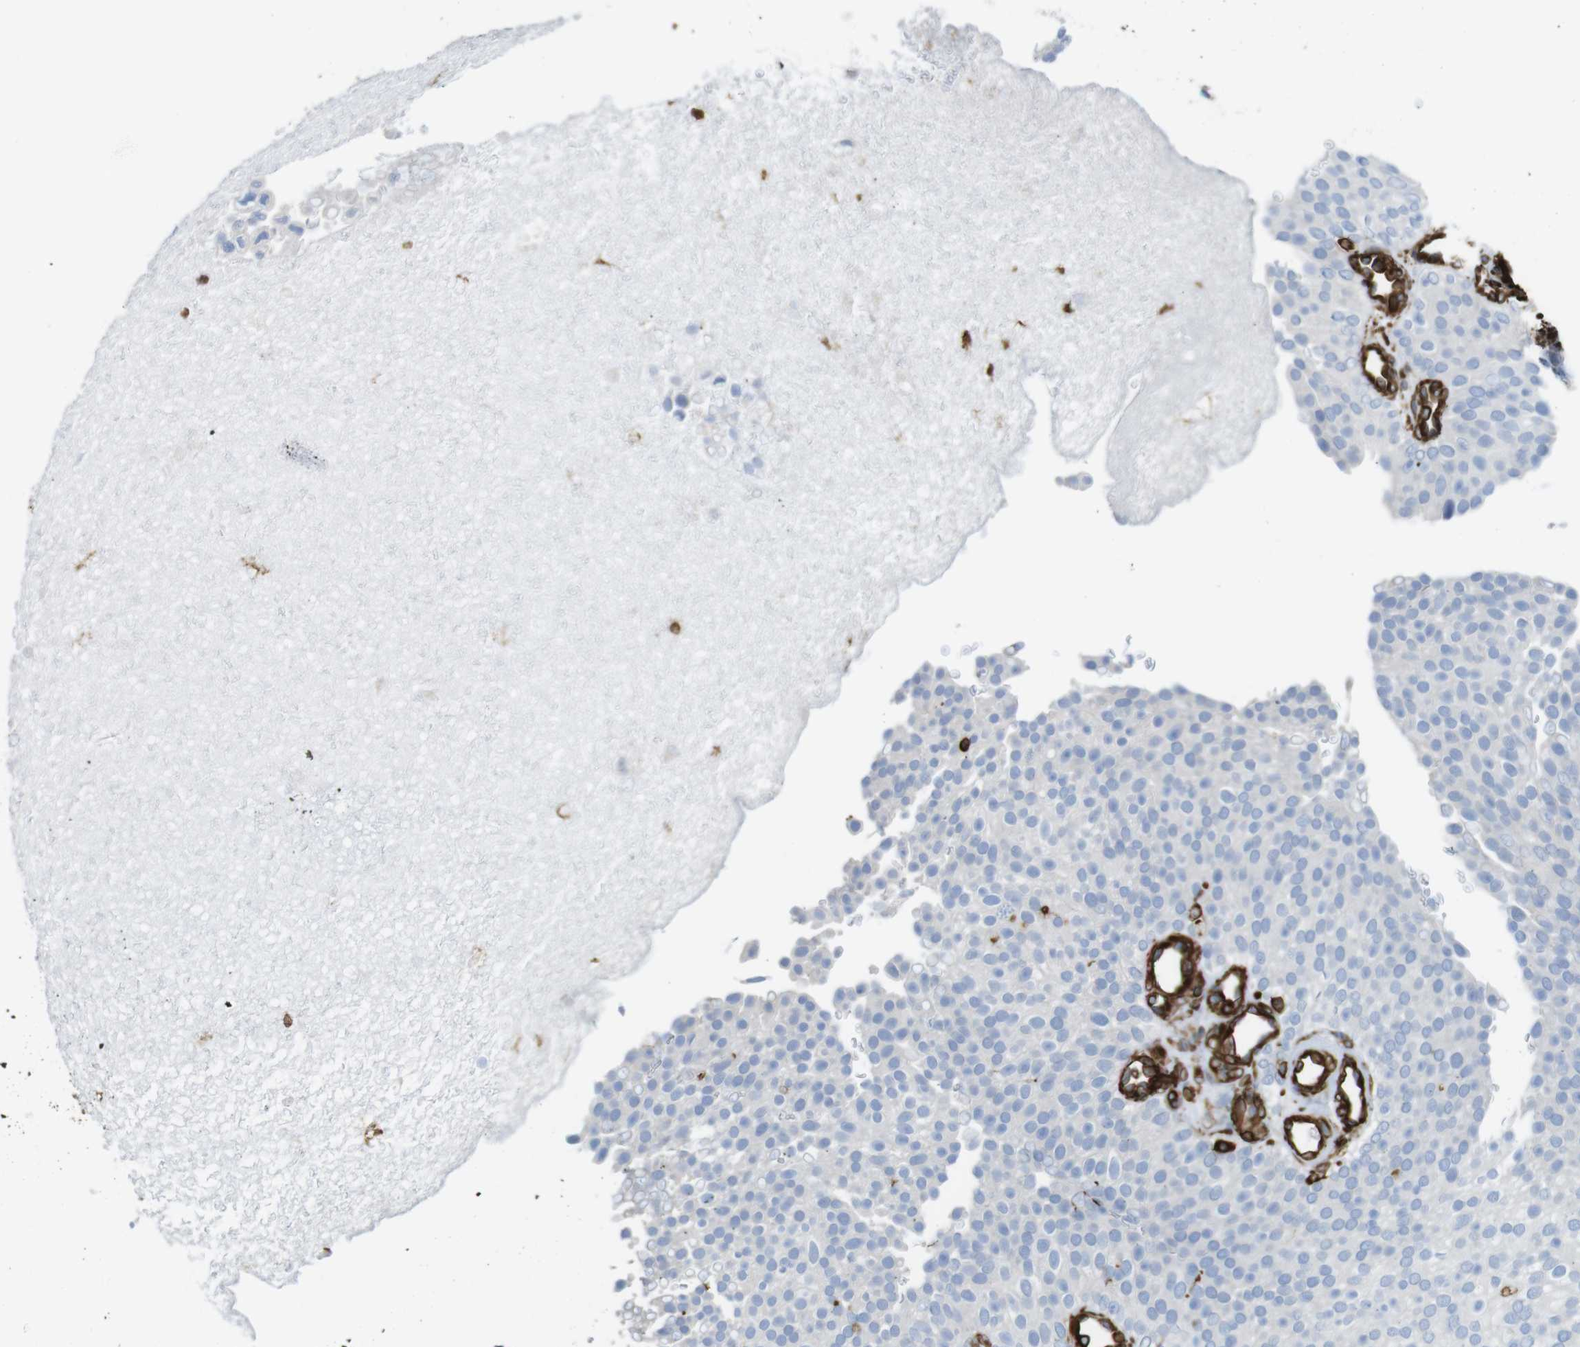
{"staining": {"intensity": "negative", "quantity": "none", "location": "none"}, "tissue": "urothelial cancer", "cell_type": "Tumor cells", "image_type": "cancer", "snomed": [{"axis": "morphology", "description": "Urothelial carcinoma, Low grade"}, {"axis": "topography", "description": "Urinary bladder"}], "caption": "This is an IHC micrograph of human urothelial cancer. There is no expression in tumor cells.", "gene": "RALGPS1", "patient": {"sex": "male", "age": 78}}